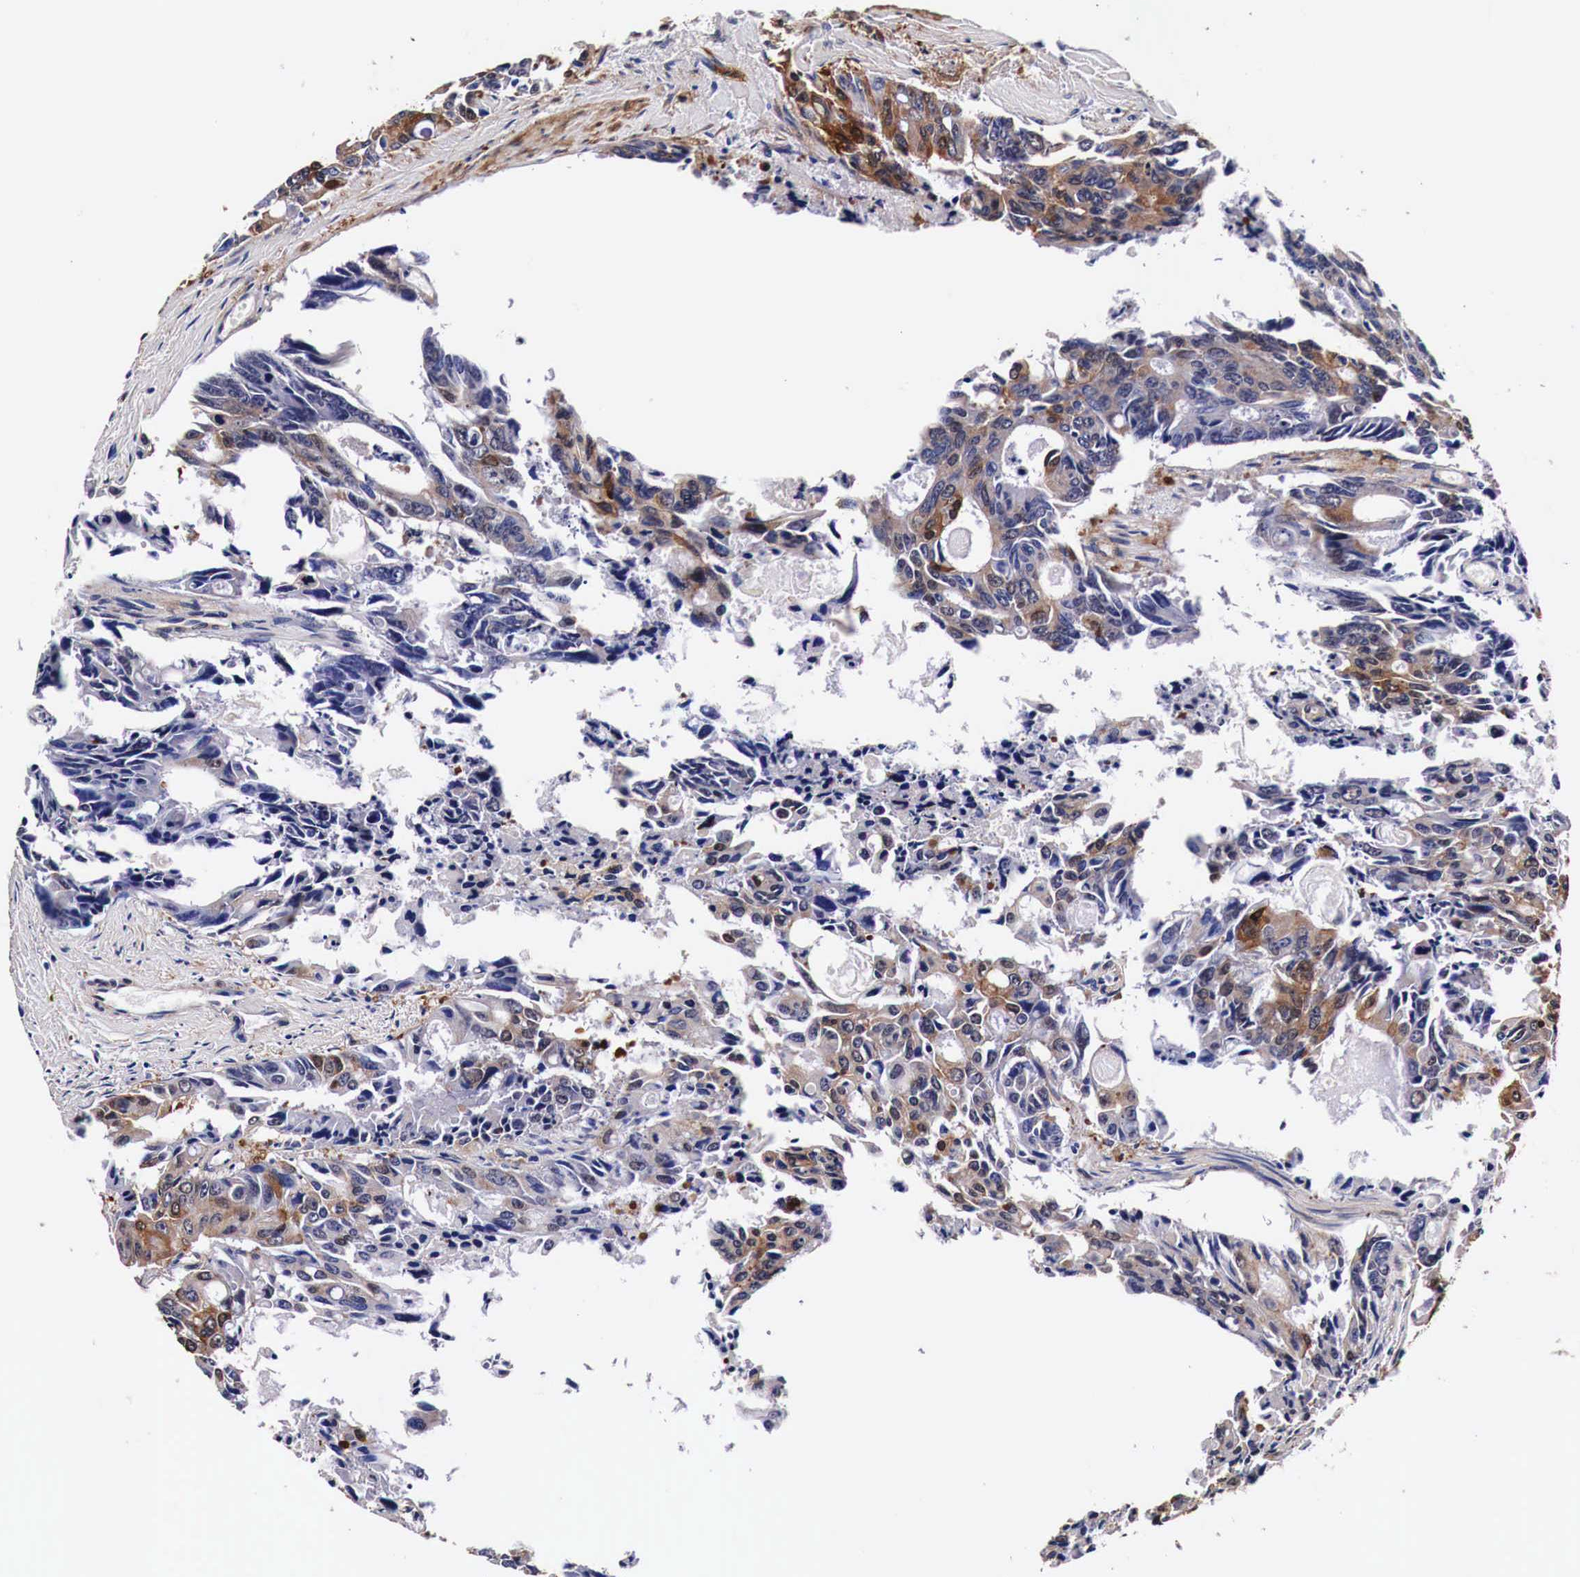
{"staining": {"intensity": "moderate", "quantity": "<25%", "location": "cytoplasmic/membranous"}, "tissue": "colorectal cancer", "cell_type": "Tumor cells", "image_type": "cancer", "snomed": [{"axis": "morphology", "description": "Adenocarcinoma, NOS"}, {"axis": "topography", "description": "Rectum"}], "caption": "Colorectal adenocarcinoma tissue exhibits moderate cytoplasmic/membranous staining in about <25% of tumor cells, visualized by immunohistochemistry. (DAB = brown stain, brightfield microscopy at high magnification).", "gene": "HSPB1", "patient": {"sex": "male", "age": 76}}